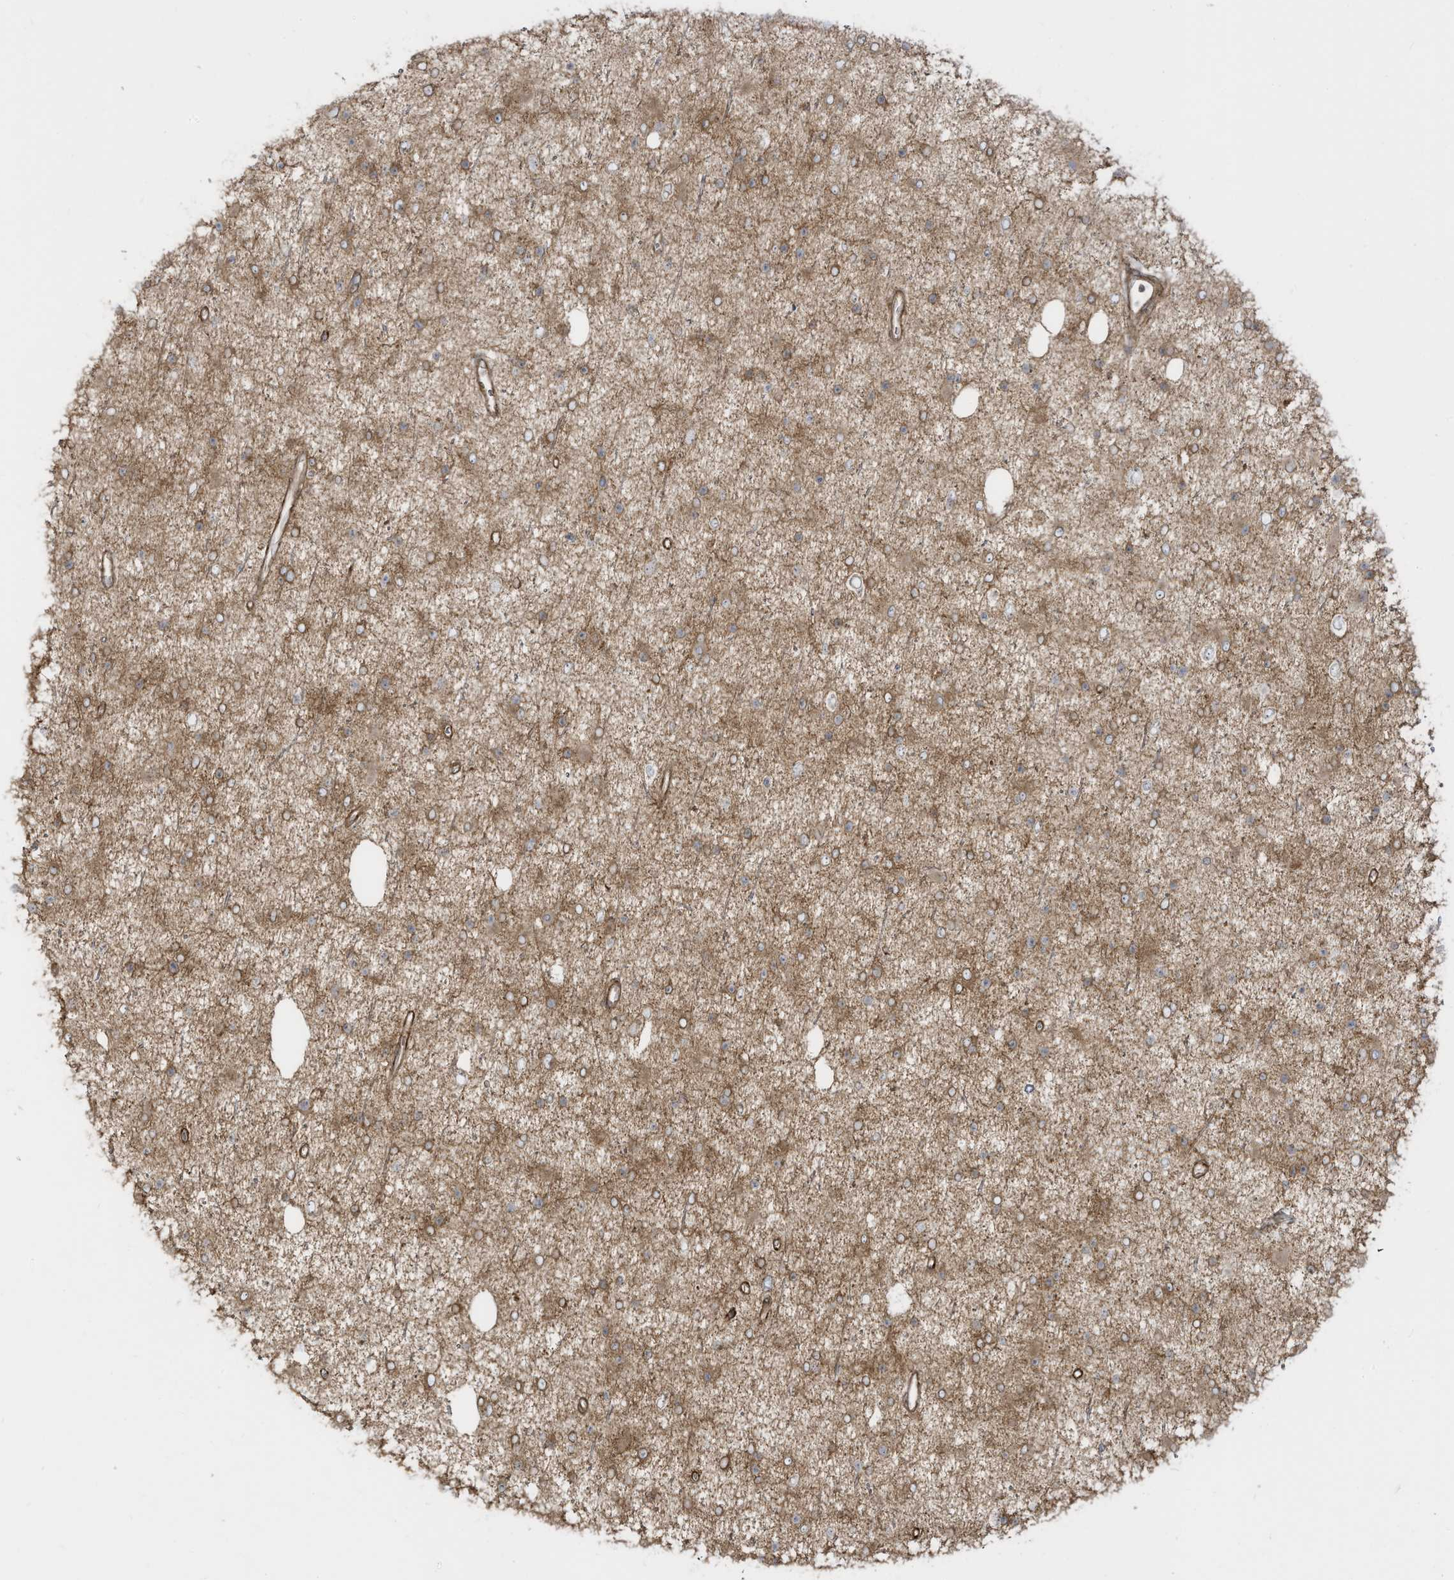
{"staining": {"intensity": "moderate", "quantity": "25%-75%", "location": "cytoplasmic/membranous"}, "tissue": "glioma", "cell_type": "Tumor cells", "image_type": "cancer", "snomed": [{"axis": "morphology", "description": "Glioma, malignant, Low grade"}, {"axis": "topography", "description": "Cerebral cortex"}], "caption": "Moderate cytoplasmic/membranous positivity is present in about 25%-75% of tumor cells in glioma. Nuclei are stained in blue.", "gene": "ENTR1", "patient": {"sex": "female", "age": 39}}